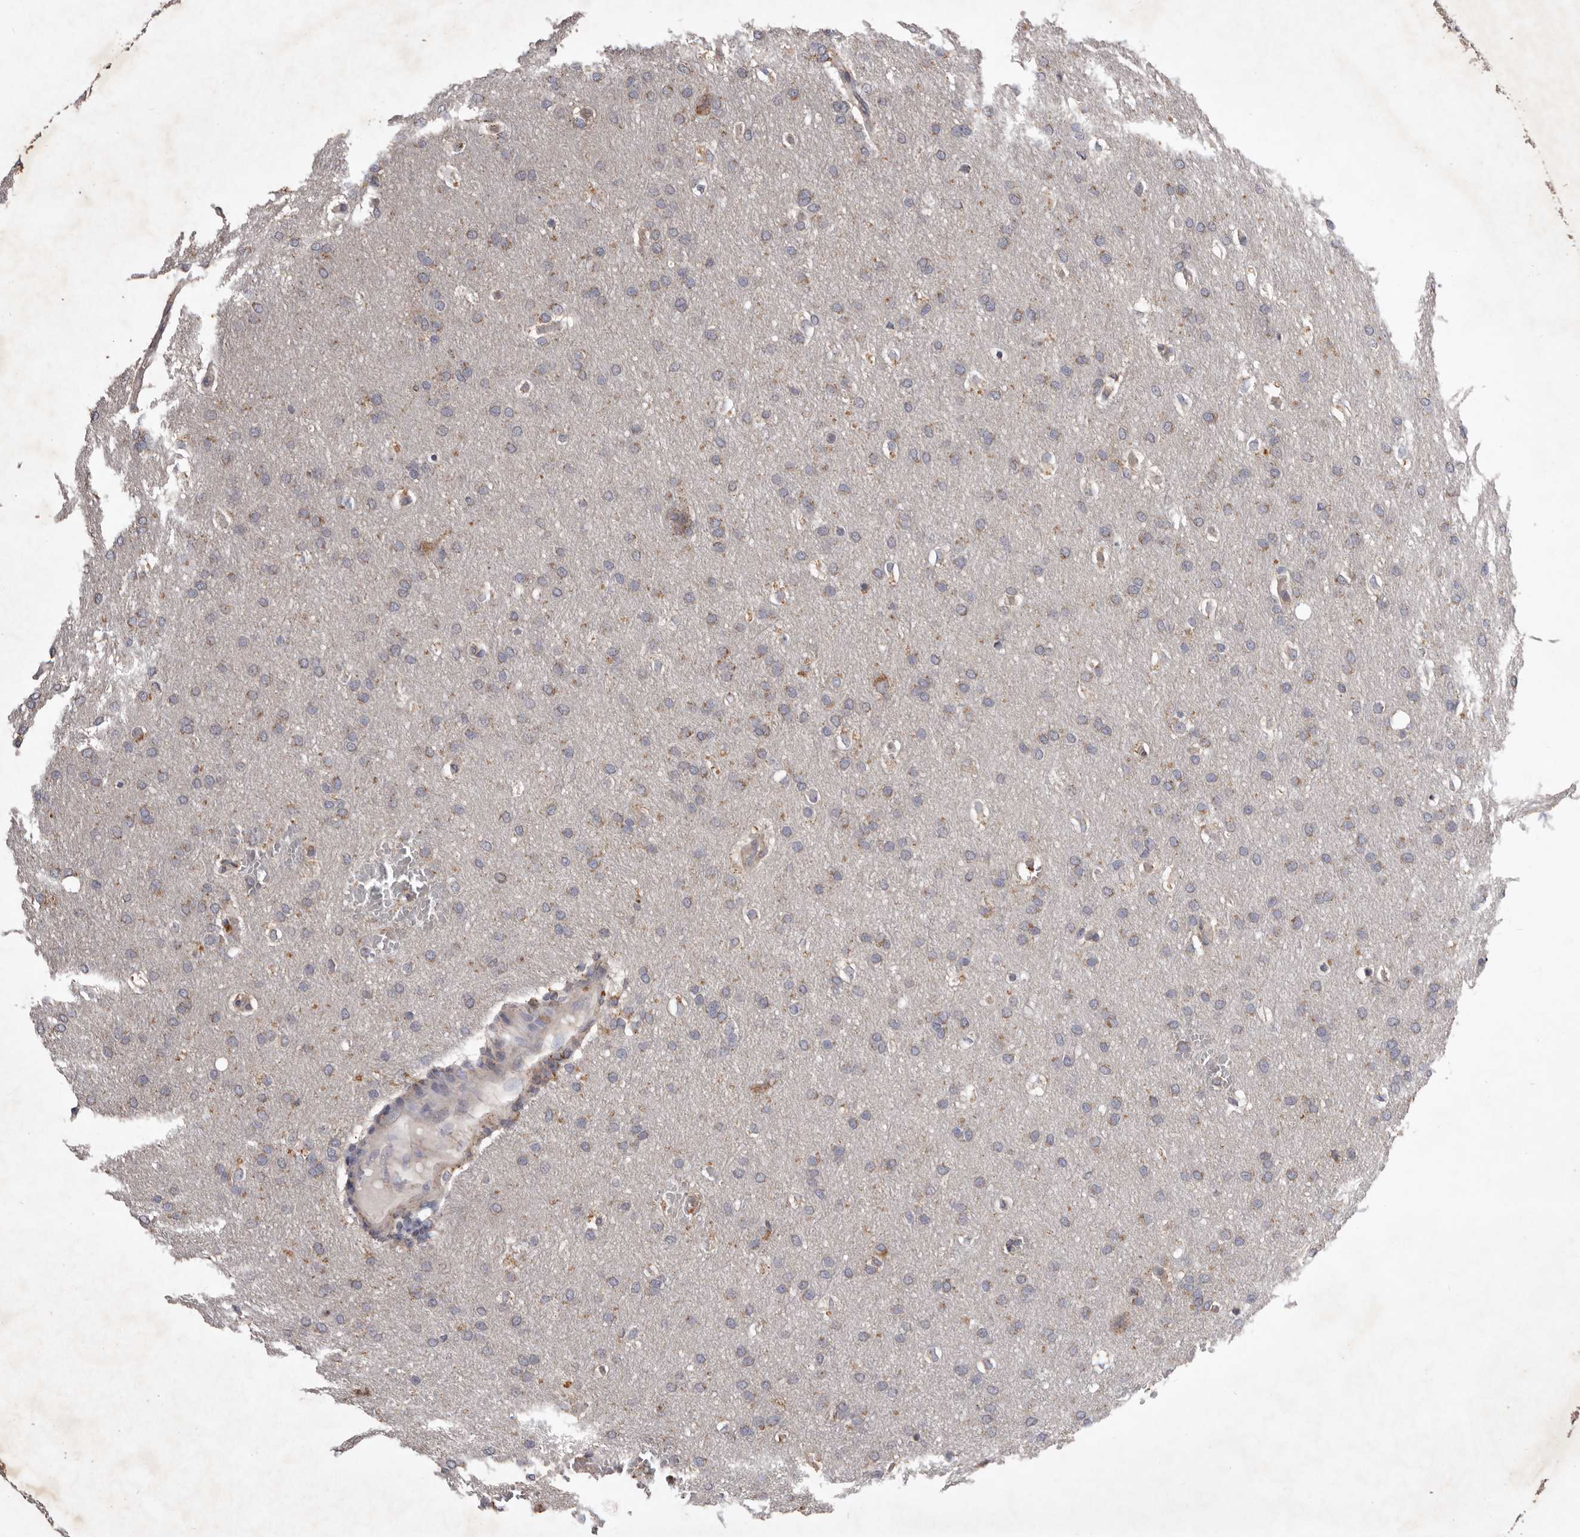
{"staining": {"intensity": "weak", "quantity": "<25%", "location": "cytoplasmic/membranous"}, "tissue": "glioma", "cell_type": "Tumor cells", "image_type": "cancer", "snomed": [{"axis": "morphology", "description": "Glioma, malignant, Low grade"}, {"axis": "topography", "description": "Brain"}], "caption": "This is an IHC image of human malignant glioma (low-grade). There is no staining in tumor cells.", "gene": "CXCL14", "patient": {"sex": "female", "age": 37}}